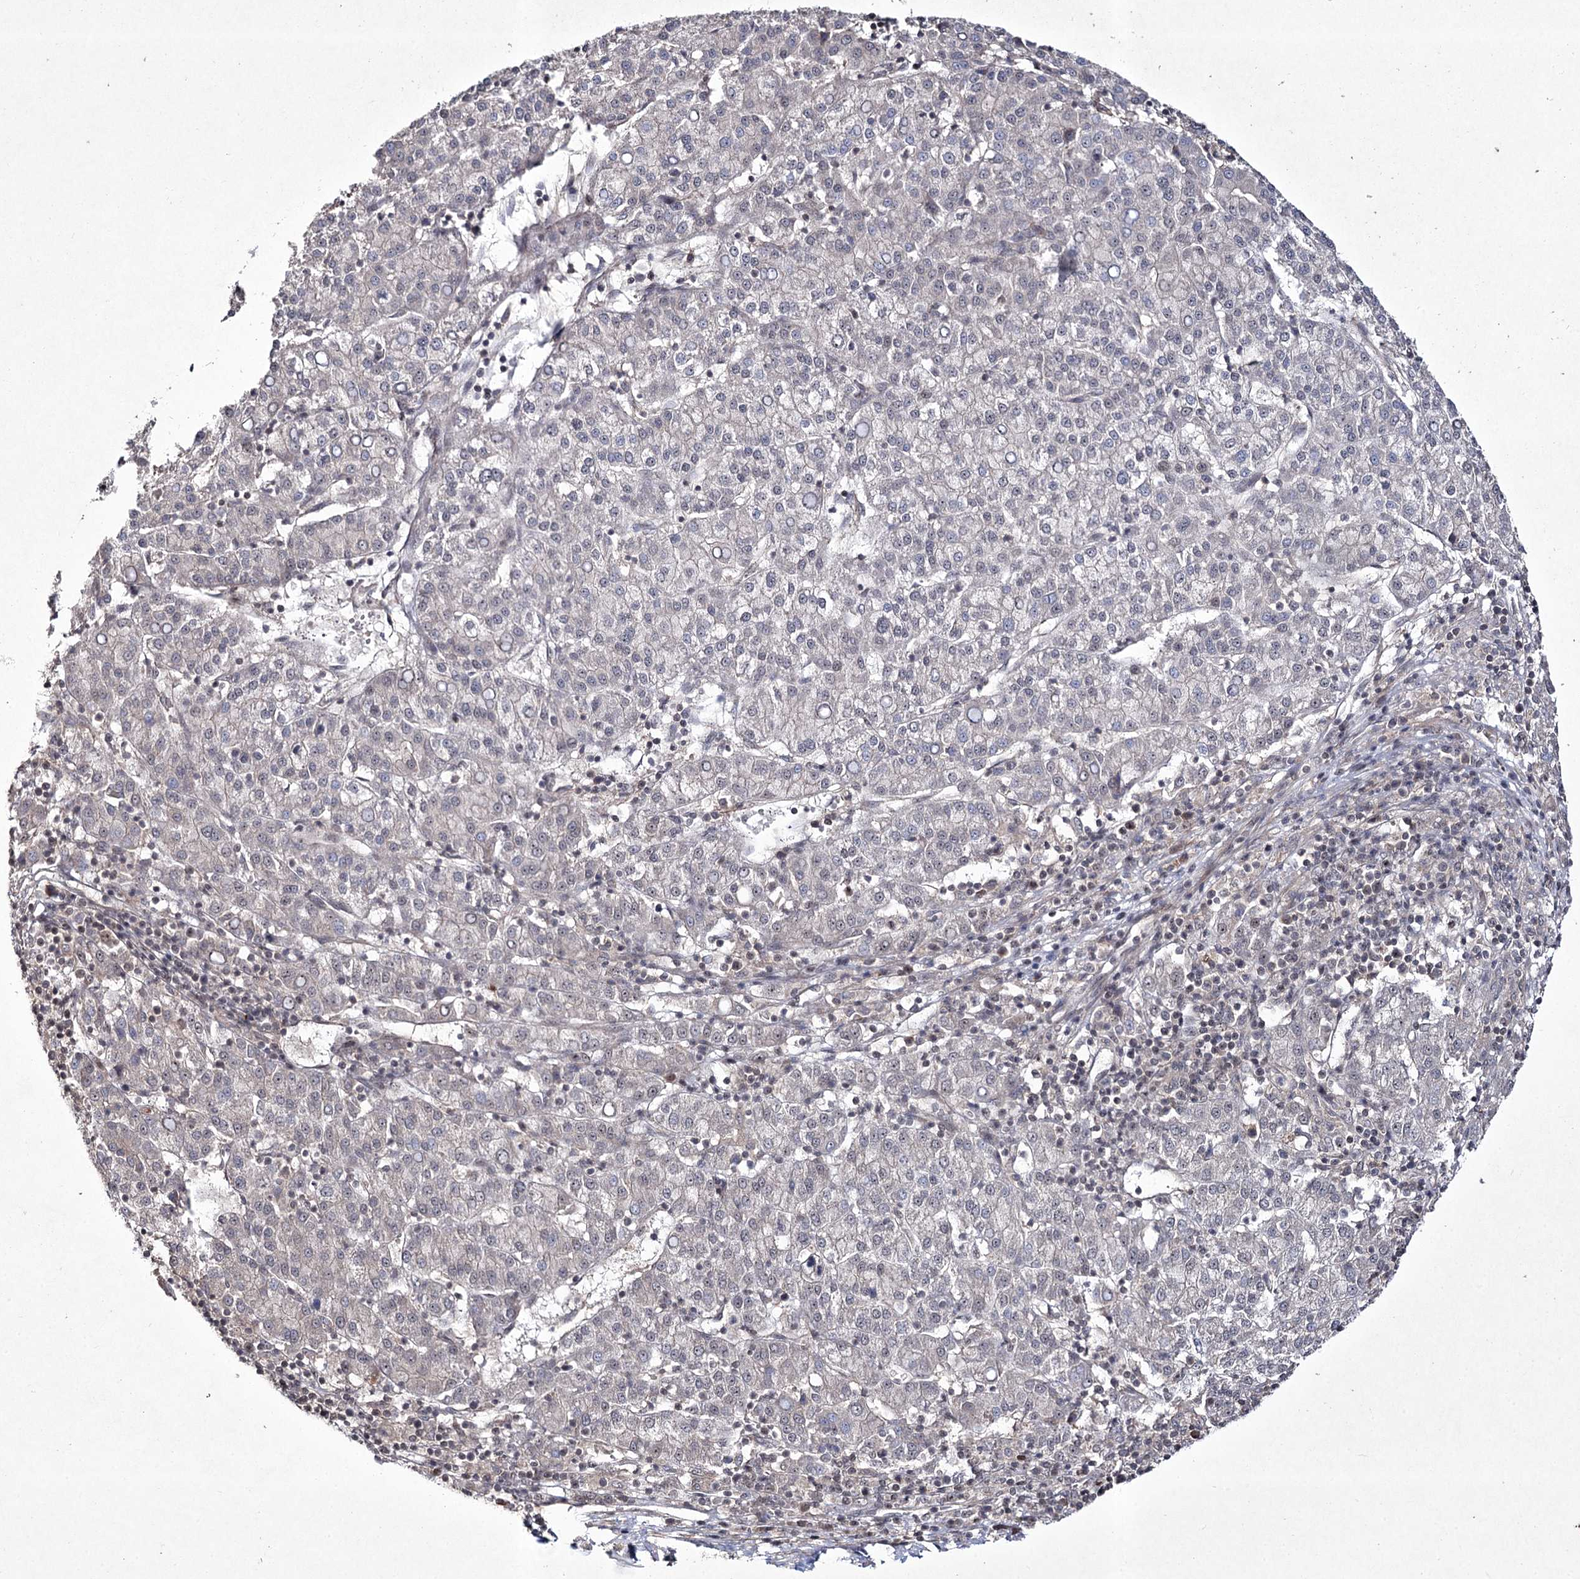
{"staining": {"intensity": "negative", "quantity": "none", "location": "none"}, "tissue": "liver cancer", "cell_type": "Tumor cells", "image_type": "cancer", "snomed": [{"axis": "morphology", "description": "Carcinoma, Hepatocellular, NOS"}, {"axis": "topography", "description": "Liver"}], "caption": "Hepatocellular carcinoma (liver) was stained to show a protein in brown. There is no significant expression in tumor cells.", "gene": "CCDC59", "patient": {"sex": "female", "age": 58}}